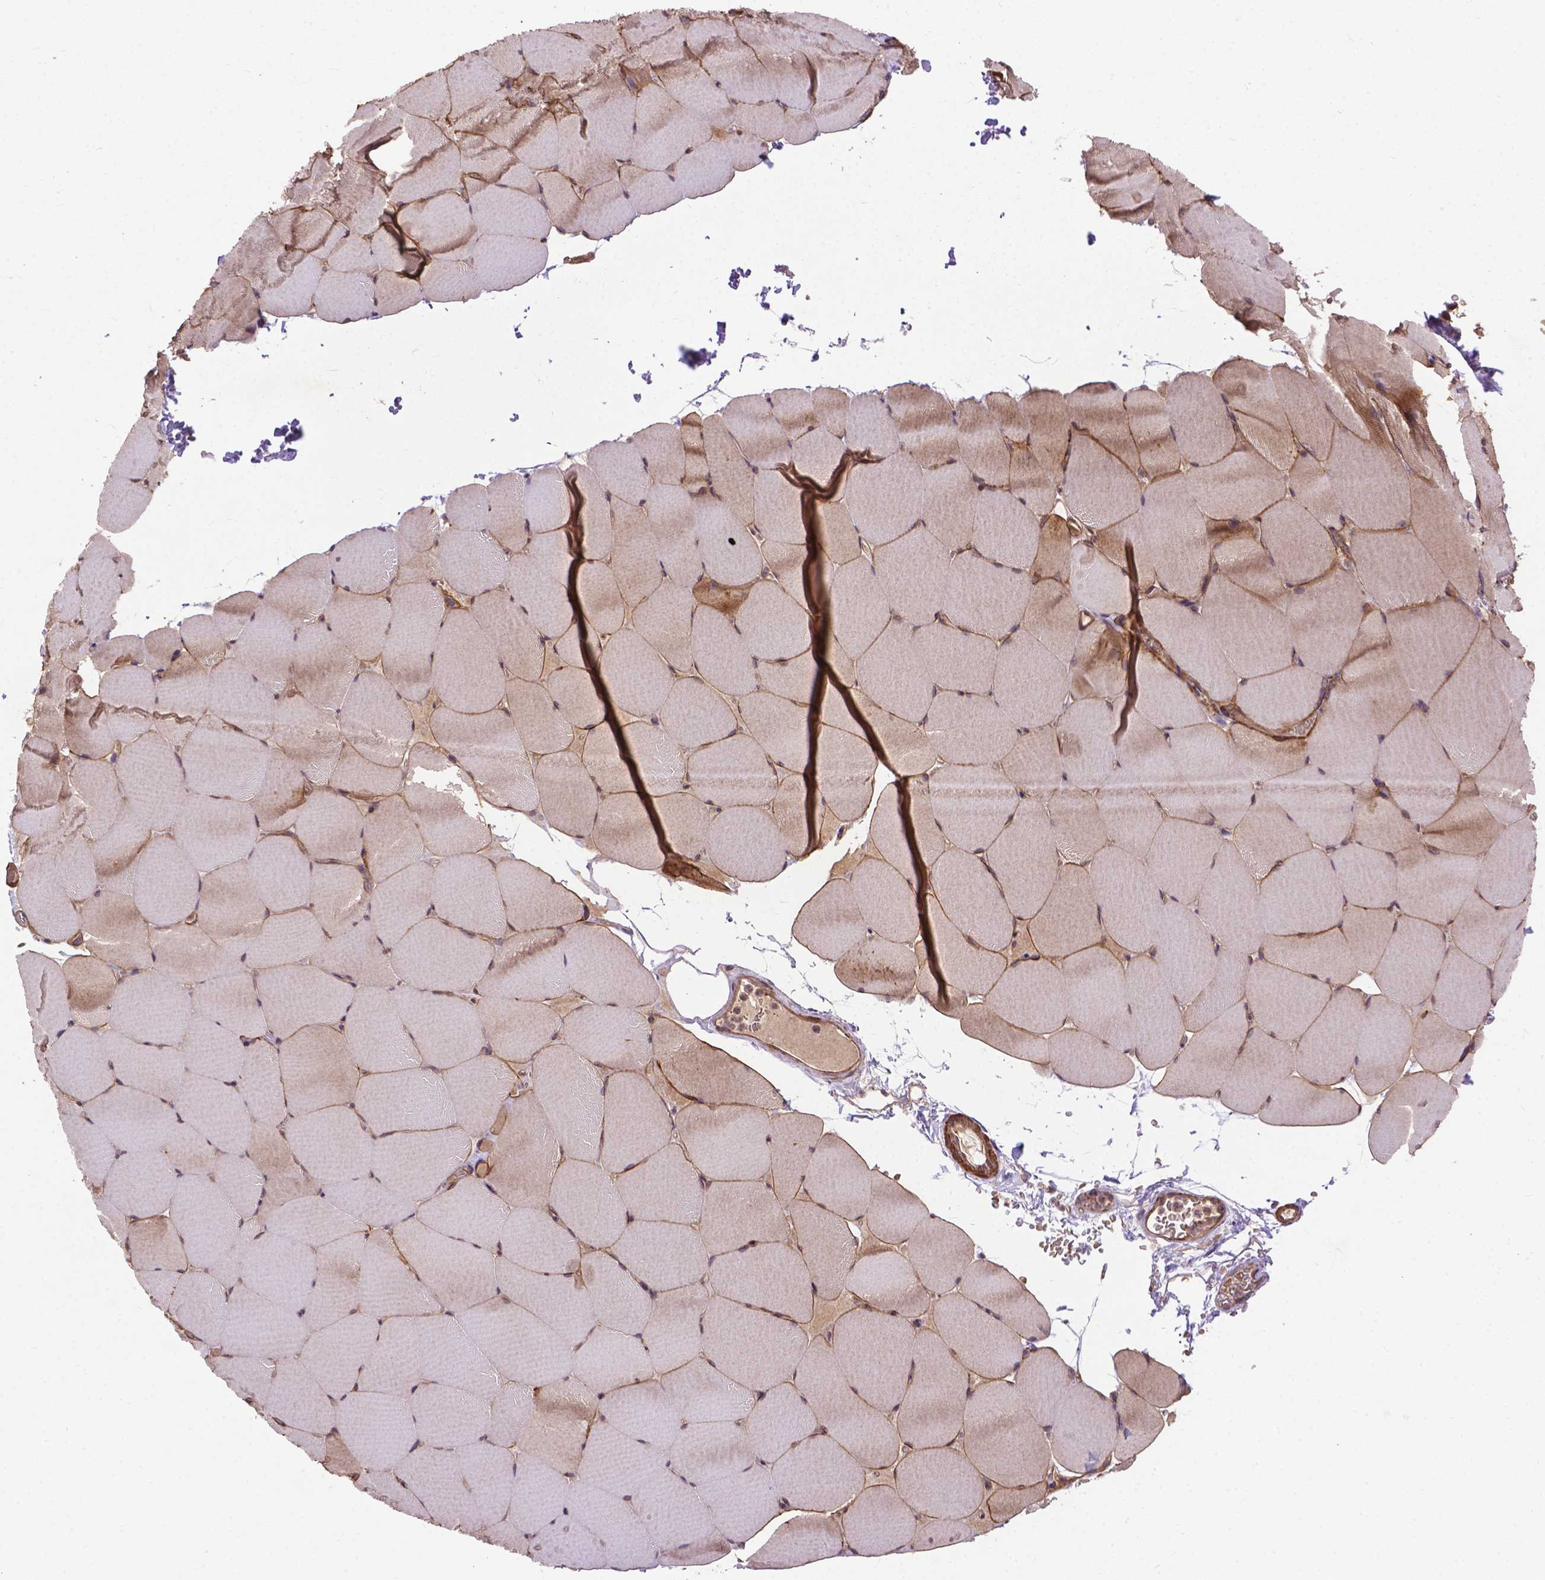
{"staining": {"intensity": "moderate", "quantity": ">75%", "location": "cytoplasmic/membranous,nuclear"}, "tissue": "skeletal muscle", "cell_type": "Myocytes", "image_type": "normal", "snomed": [{"axis": "morphology", "description": "Normal tissue, NOS"}, {"axis": "topography", "description": "Skeletal muscle"}], "caption": "Approximately >75% of myocytes in unremarkable skeletal muscle show moderate cytoplasmic/membranous,nuclear protein expression as visualized by brown immunohistochemical staining.", "gene": "ZNF616", "patient": {"sex": "female", "age": 37}}